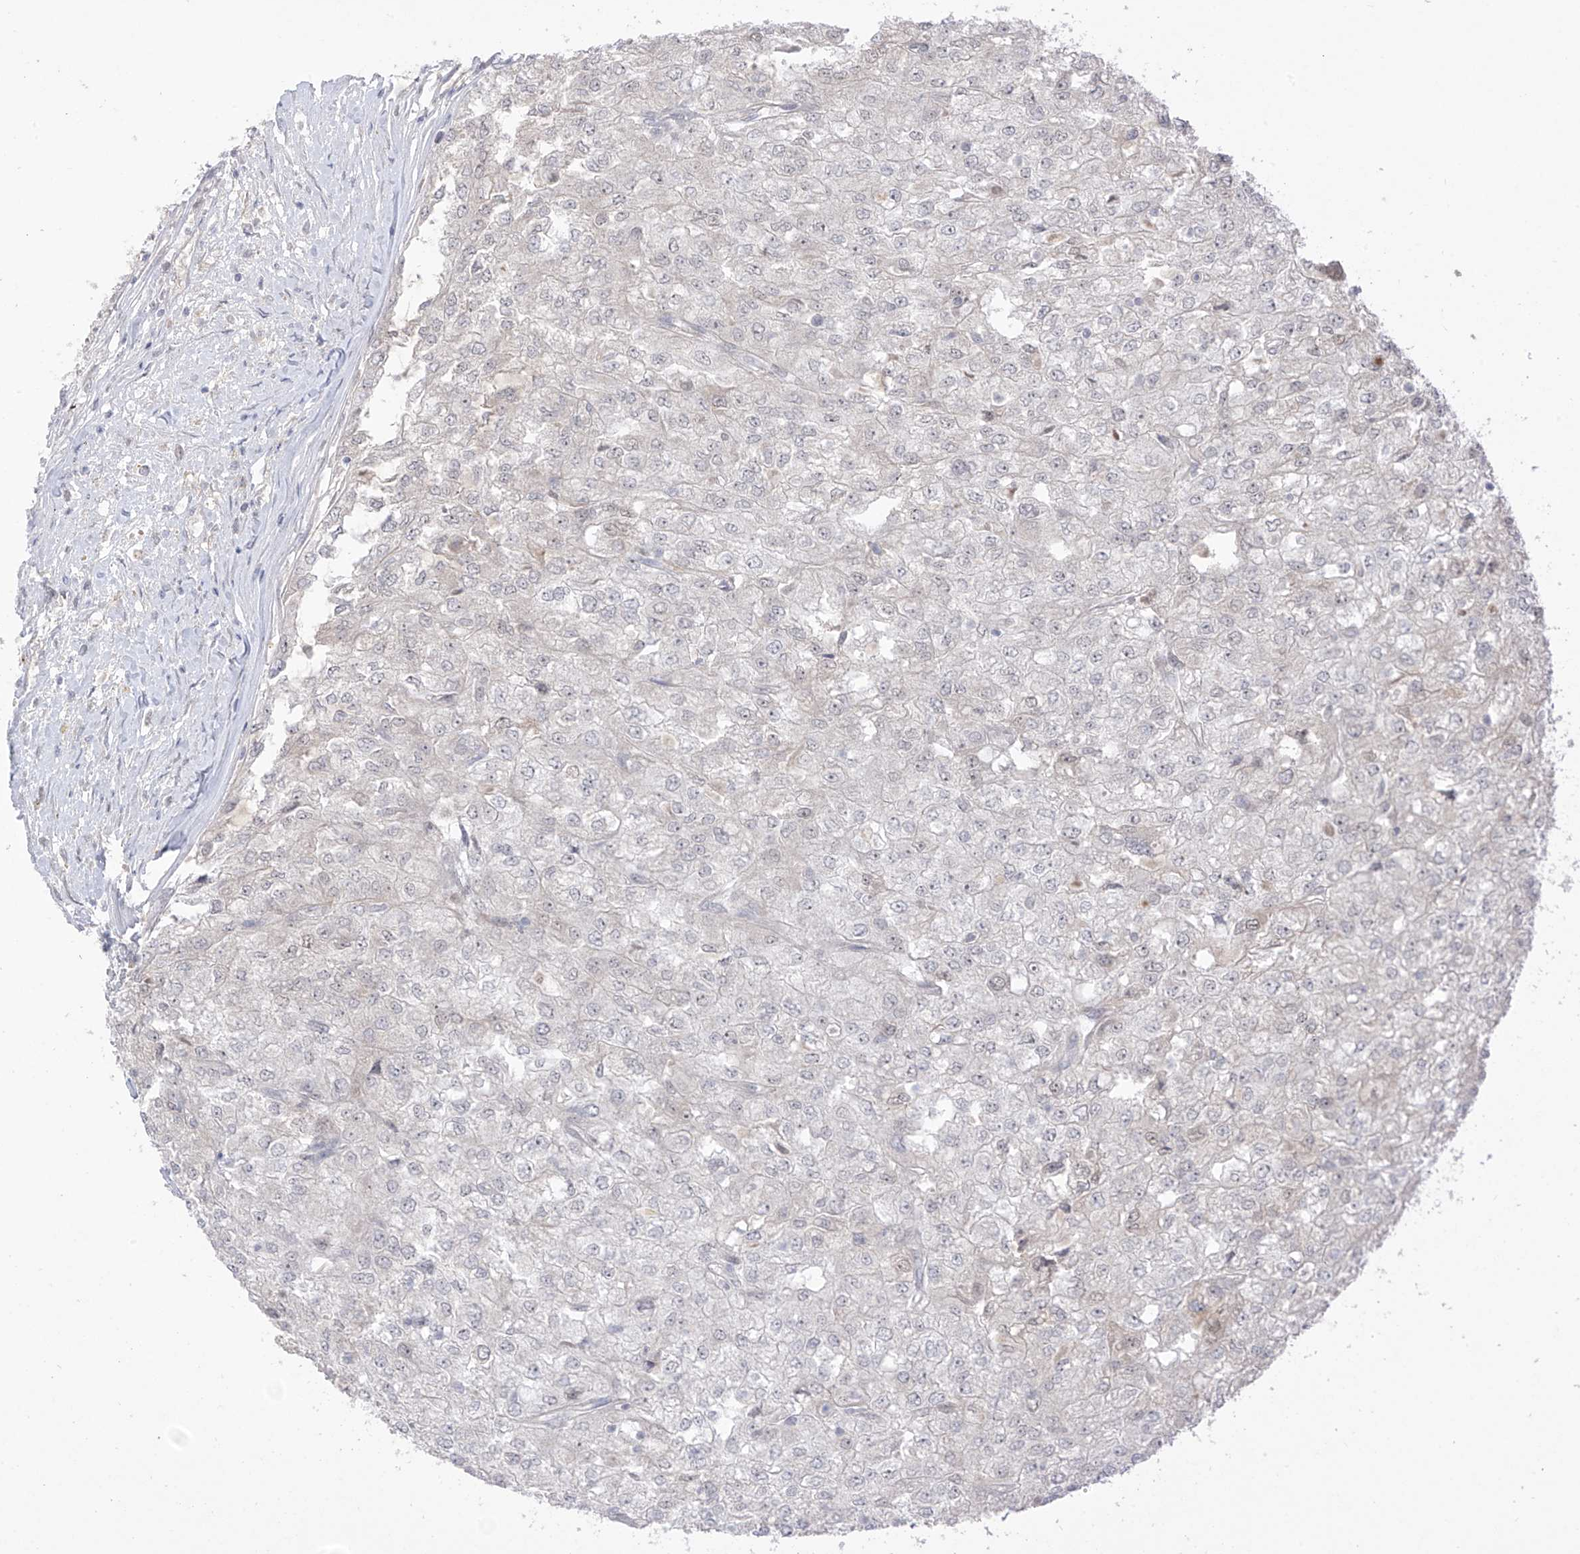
{"staining": {"intensity": "negative", "quantity": "none", "location": "none"}, "tissue": "renal cancer", "cell_type": "Tumor cells", "image_type": "cancer", "snomed": [{"axis": "morphology", "description": "Adenocarcinoma, NOS"}, {"axis": "topography", "description": "Kidney"}], "caption": "Micrograph shows no significant protein positivity in tumor cells of adenocarcinoma (renal).", "gene": "OGT", "patient": {"sex": "female", "age": 54}}